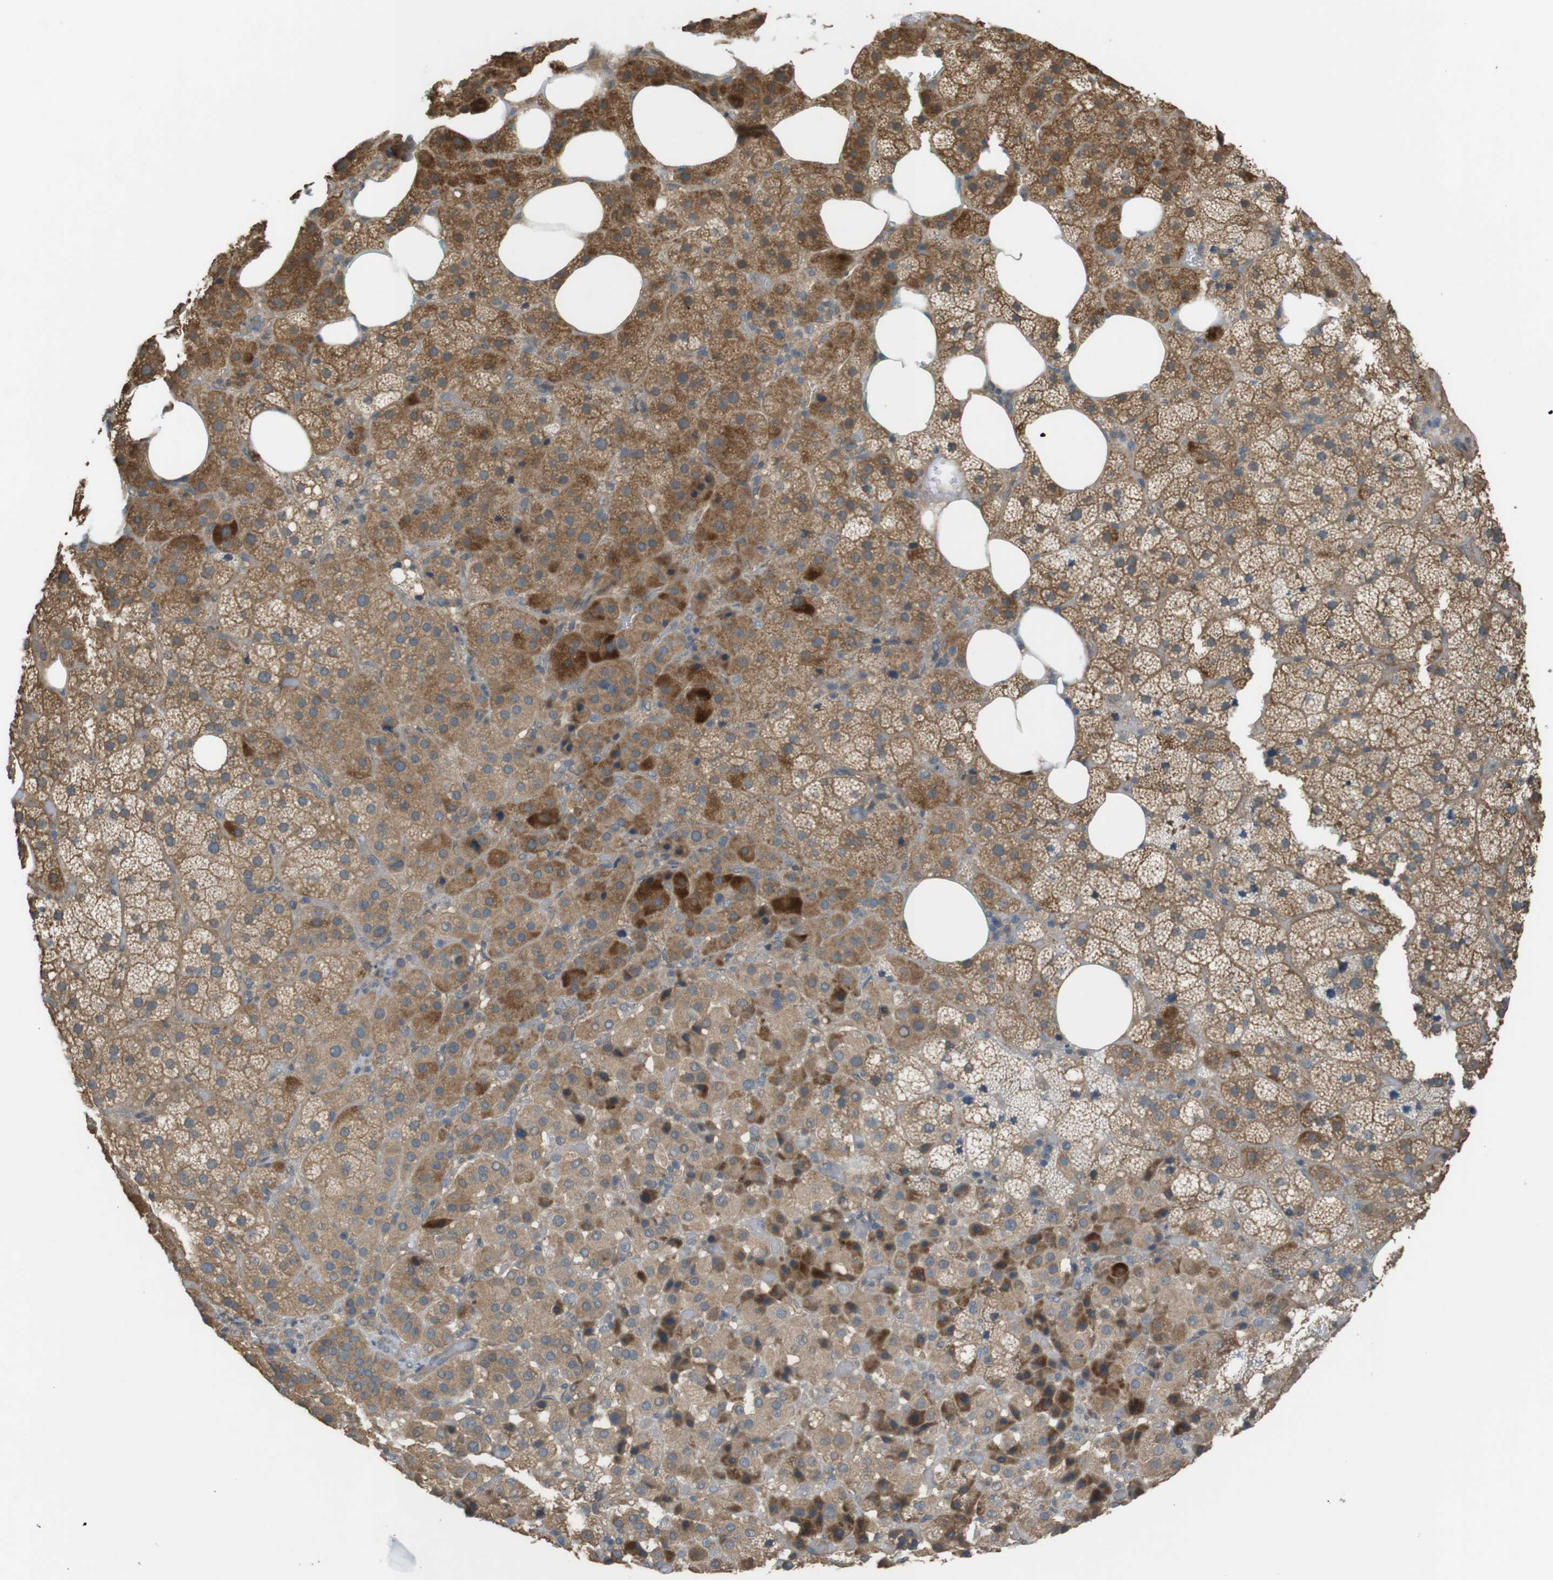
{"staining": {"intensity": "moderate", "quantity": ">75%", "location": "cytoplasmic/membranous"}, "tissue": "adrenal gland", "cell_type": "Glandular cells", "image_type": "normal", "snomed": [{"axis": "morphology", "description": "Normal tissue, NOS"}, {"axis": "topography", "description": "Adrenal gland"}], "caption": "DAB immunohistochemical staining of normal human adrenal gland reveals moderate cytoplasmic/membranous protein expression in approximately >75% of glandular cells. (DAB IHC, brown staining for protein, blue staining for nuclei).", "gene": "ZDHHC20", "patient": {"sex": "female", "age": 59}}